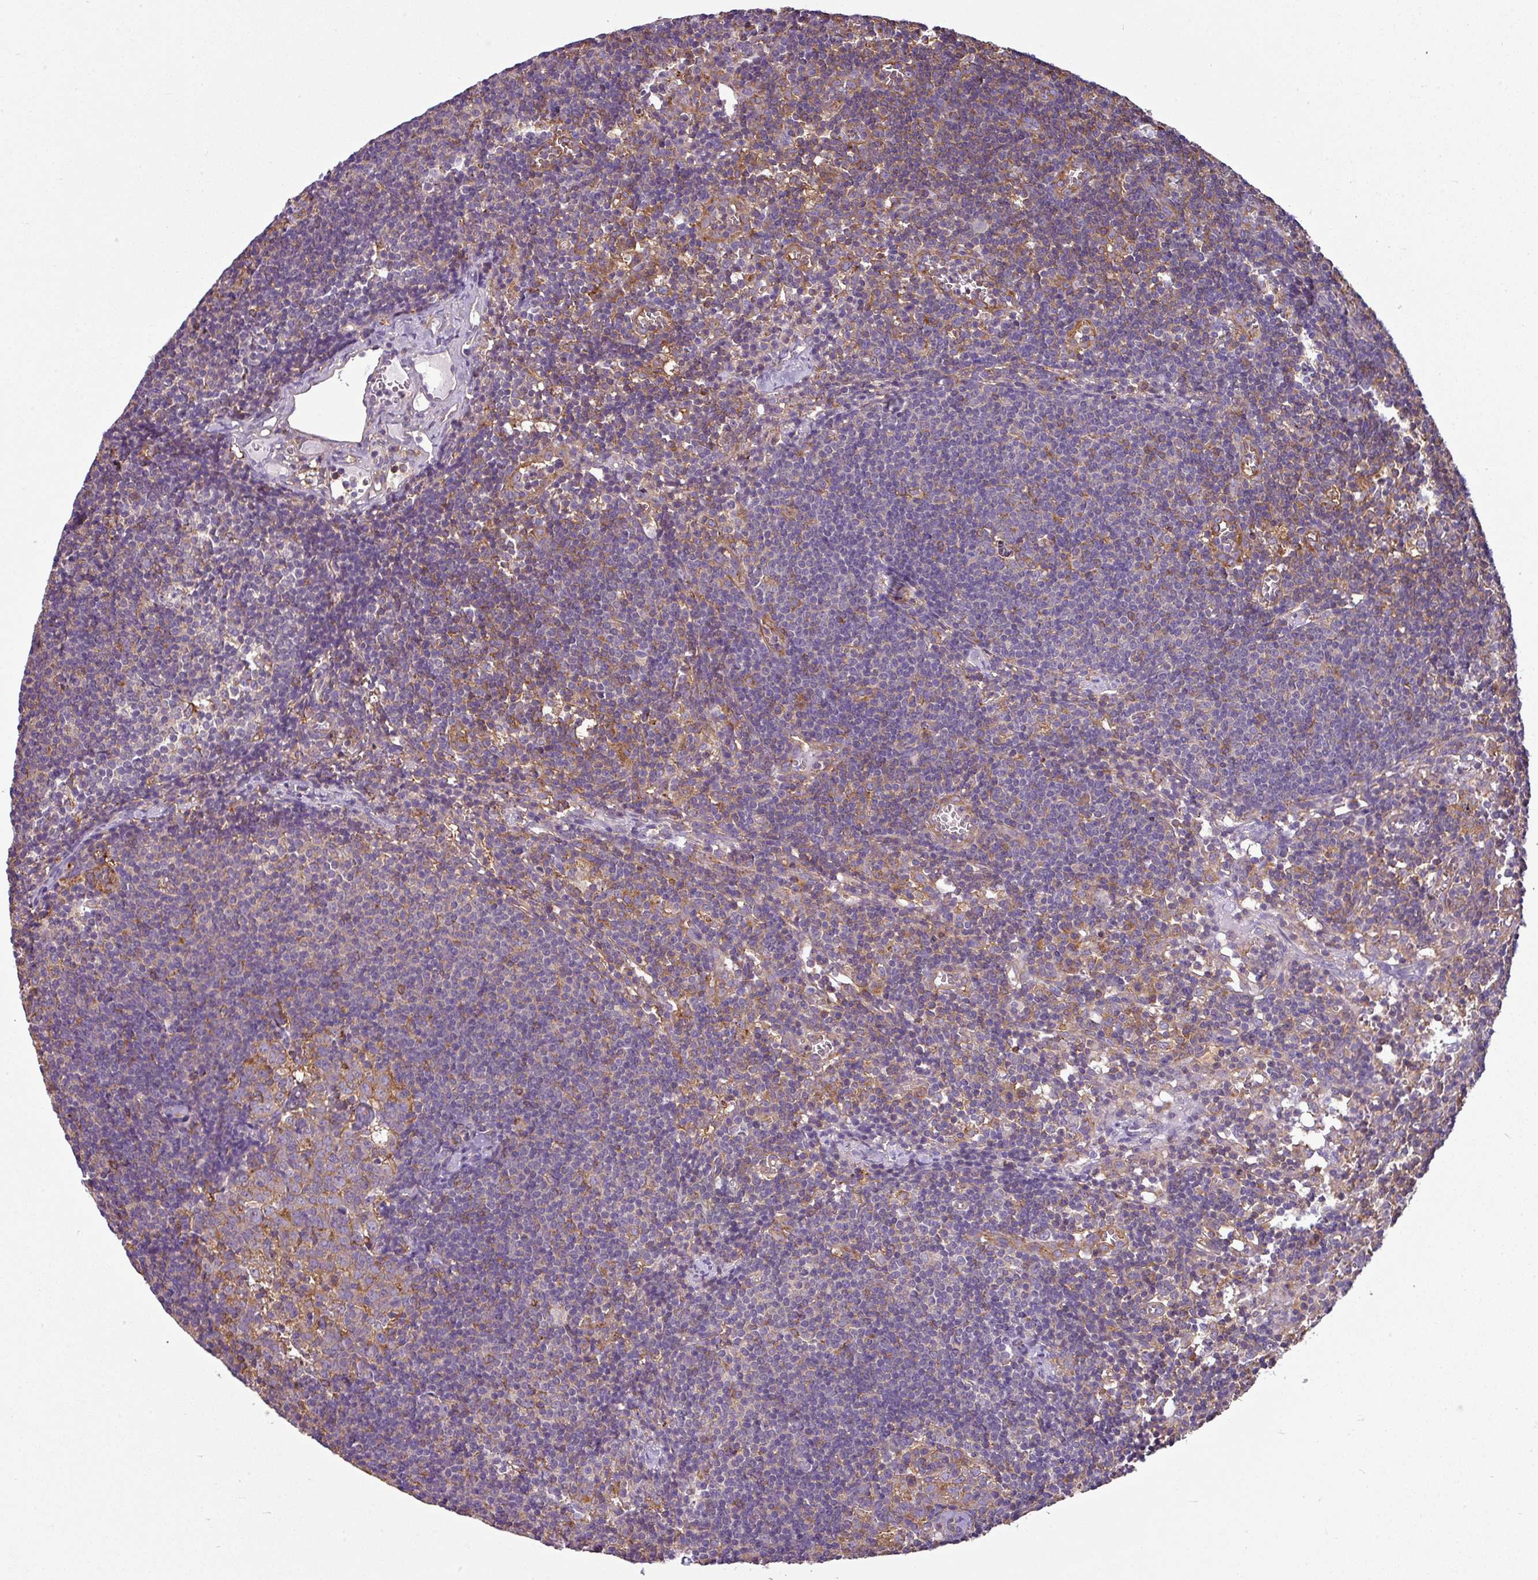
{"staining": {"intensity": "moderate", "quantity": "25%-75%", "location": "cytoplasmic/membranous"}, "tissue": "lymph node", "cell_type": "Germinal center cells", "image_type": "normal", "snomed": [{"axis": "morphology", "description": "Normal tissue, NOS"}, {"axis": "topography", "description": "Lymph node"}], "caption": "Immunohistochemical staining of benign human lymph node shows medium levels of moderate cytoplasmic/membranous positivity in approximately 25%-75% of germinal center cells.", "gene": "XNDC1N", "patient": {"sex": "female", "age": 27}}